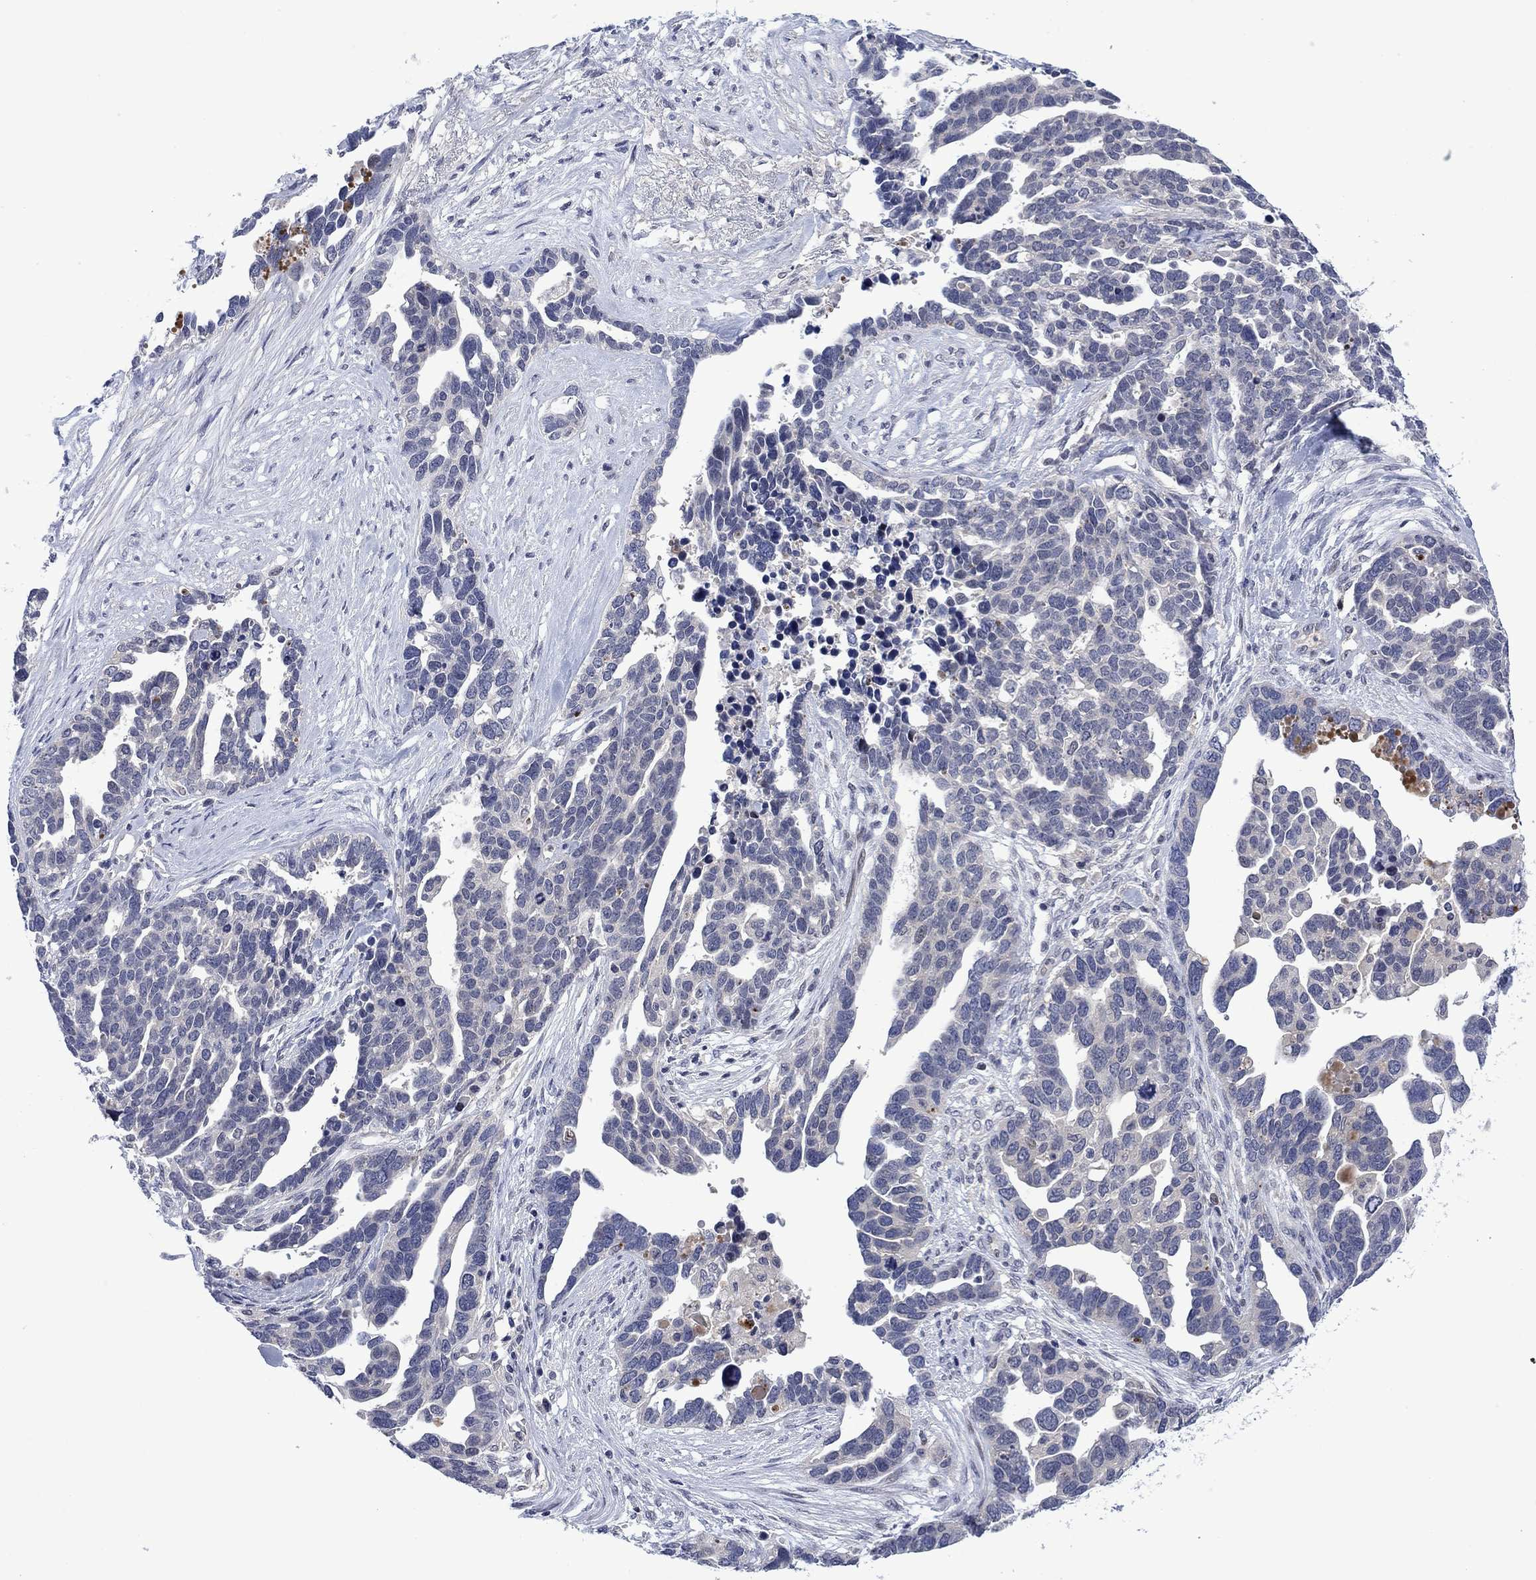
{"staining": {"intensity": "negative", "quantity": "none", "location": "none"}, "tissue": "ovarian cancer", "cell_type": "Tumor cells", "image_type": "cancer", "snomed": [{"axis": "morphology", "description": "Cystadenocarcinoma, serous, NOS"}, {"axis": "topography", "description": "Ovary"}], "caption": "Tumor cells show no significant protein expression in serous cystadenocarcinoma (ovarian).", "gene": "AGL", "patient": {"sex": "female", "age": 54}}